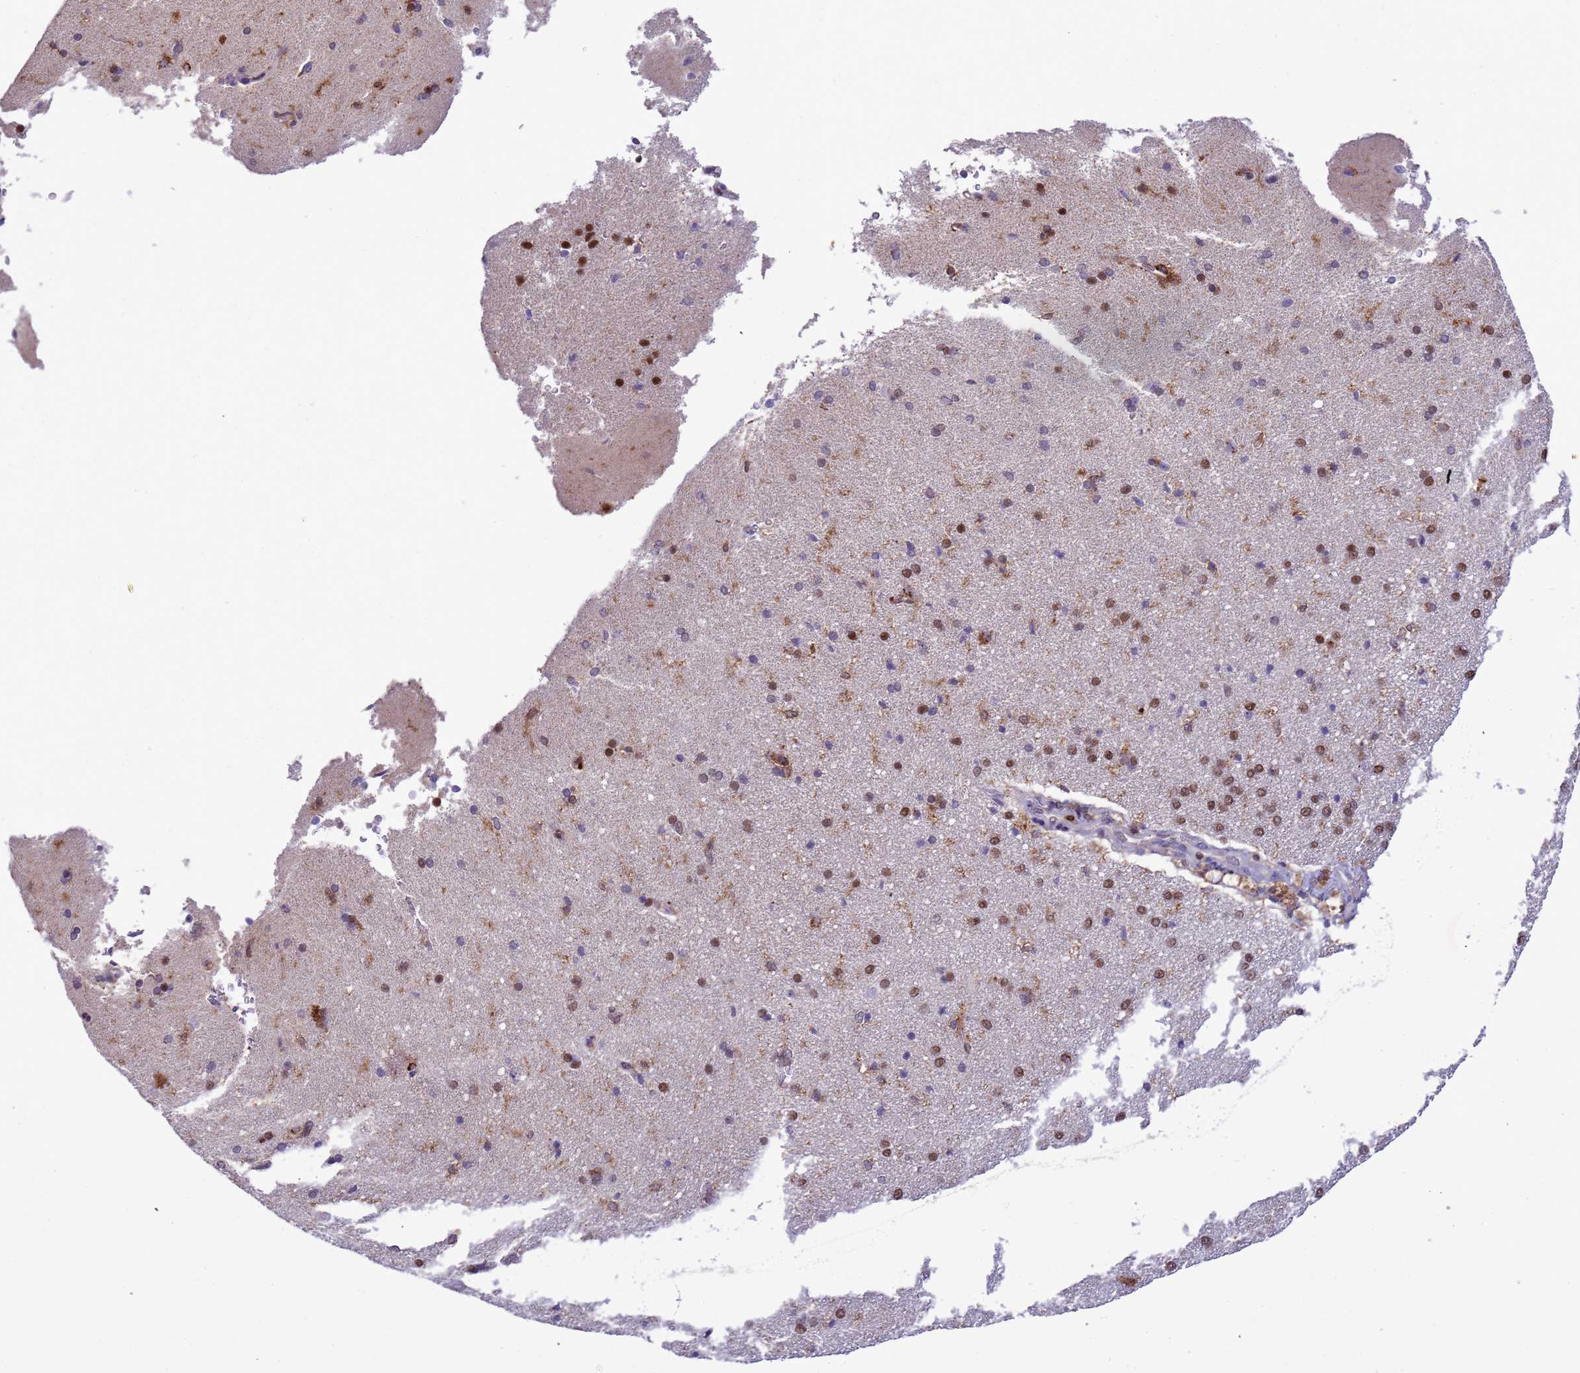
{"staining": {"intensity": "negative", "quantity": "none", "location": "none"}, "tissue": "cerebral cortex", "cell_type": "Endothelial cells", "image_type": "normal", "snomed": [{"axis": "morphology", "description": "Normal tissue, NOS"}, {"axis": "topography", "description": "Cerebral cortex"}], "caption": "Immunohistochemistry (IHC) of normal cerebral cortex reveals no expression in endothelial cells. (Stains: DAB immunohistochemistry (IHC) with hematoxylin counter stain, Microscopy: brightfield microscopy at high magnification).", "gene": "CD53", "patient": {"sex": "male", "age": 62}}